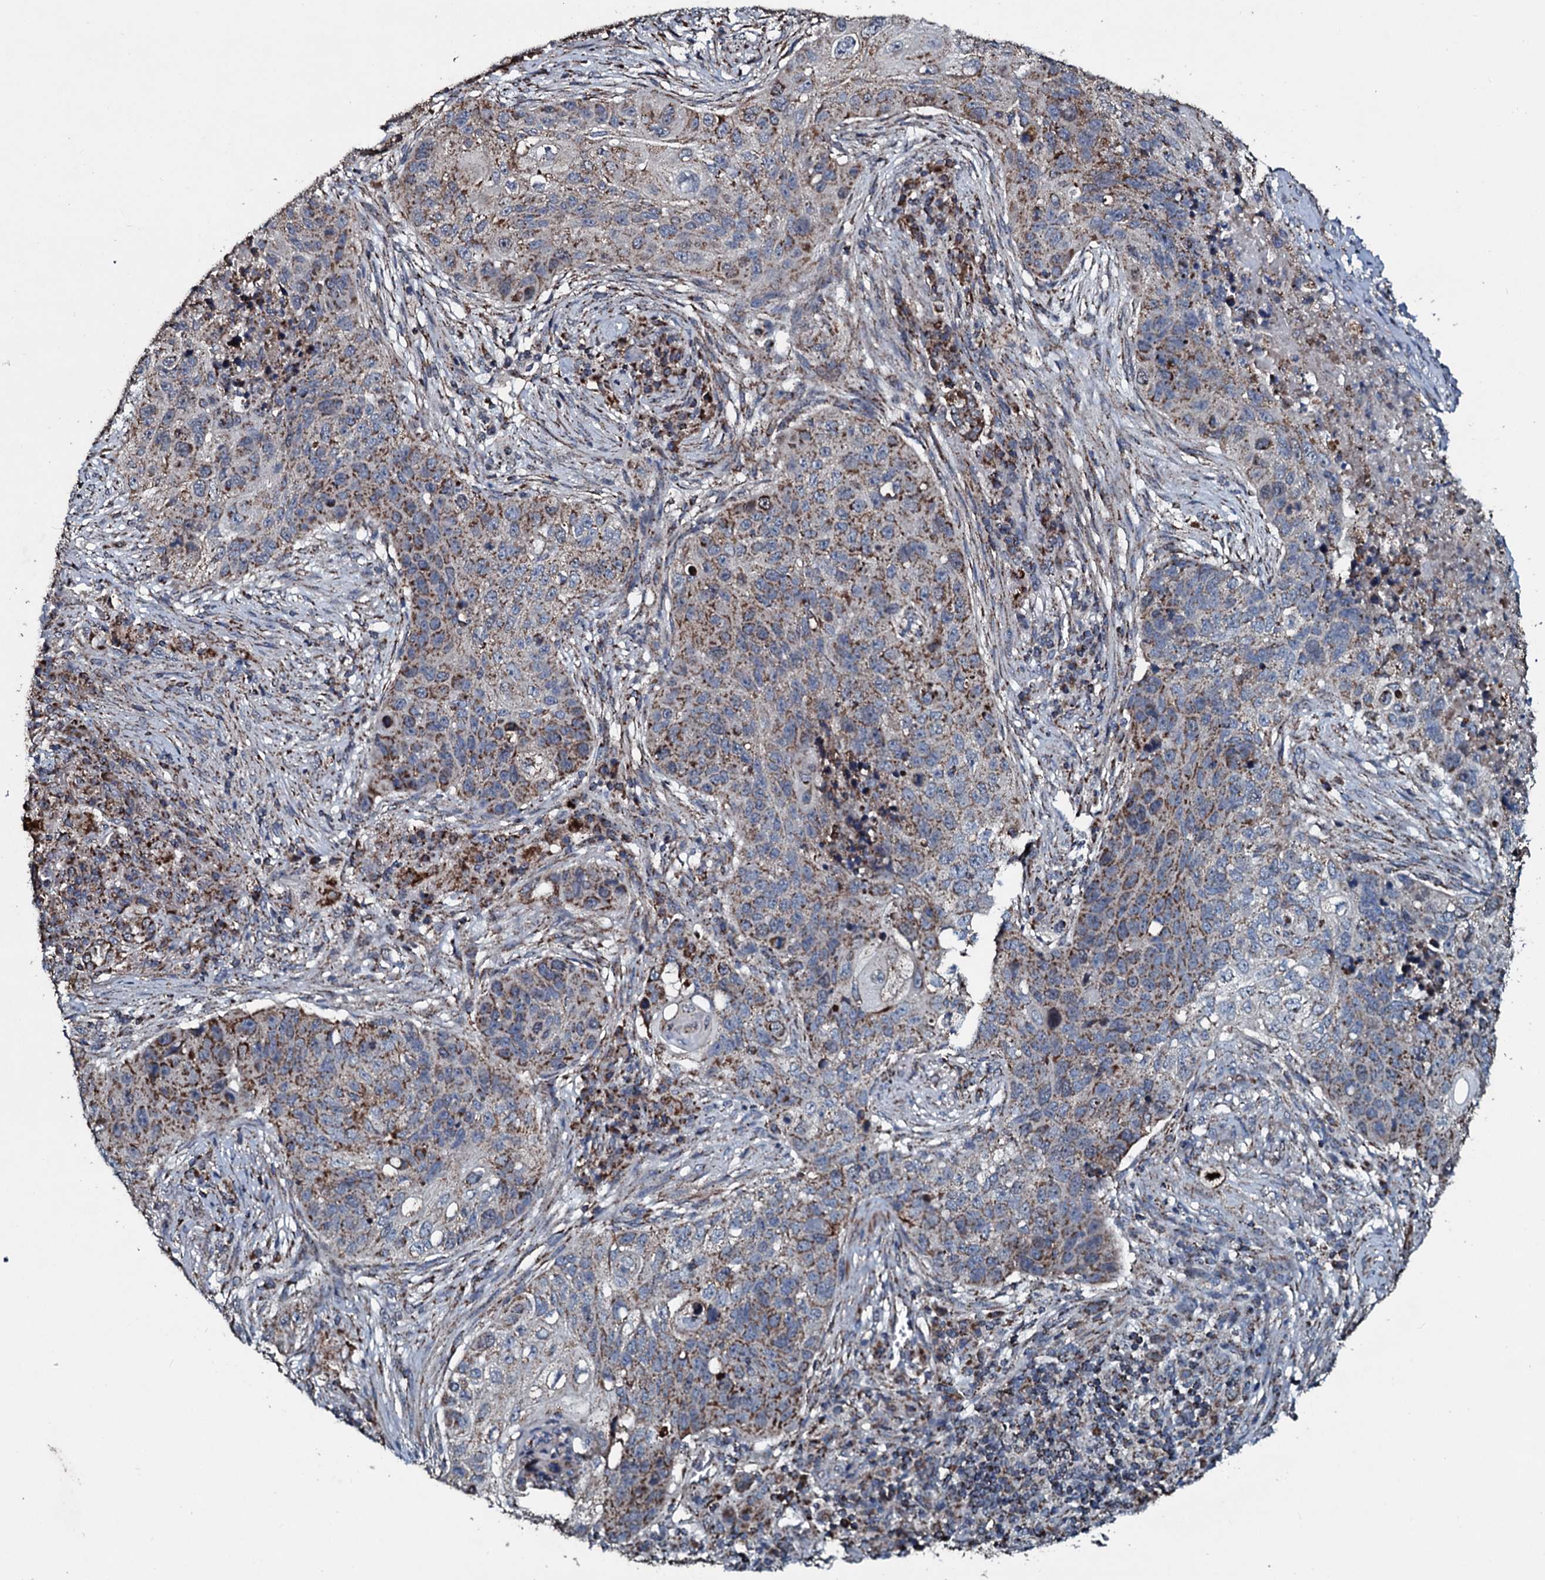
{"staining": {"intensity": "moderate", "quantity": "25%-75%", "location": "cytoplasmic/membranous"}, "tissue": "lung cancer", "cell_type": "Tumor cells", "image_type": "cancer", "snomed": [{"axis": "morphology", "description": "Squamous cell carcinoma, NOS"}, {"axis": "topography", "description": "Lung"}], "caption": "Immunohistochemical staining of human lung cancer displays moderate cytoplasmic/membranous protein expression in about 25%-75% of tumor cells.", "gene": "DYNC2I2", "patient": {"sex": "female", "age": 63}}